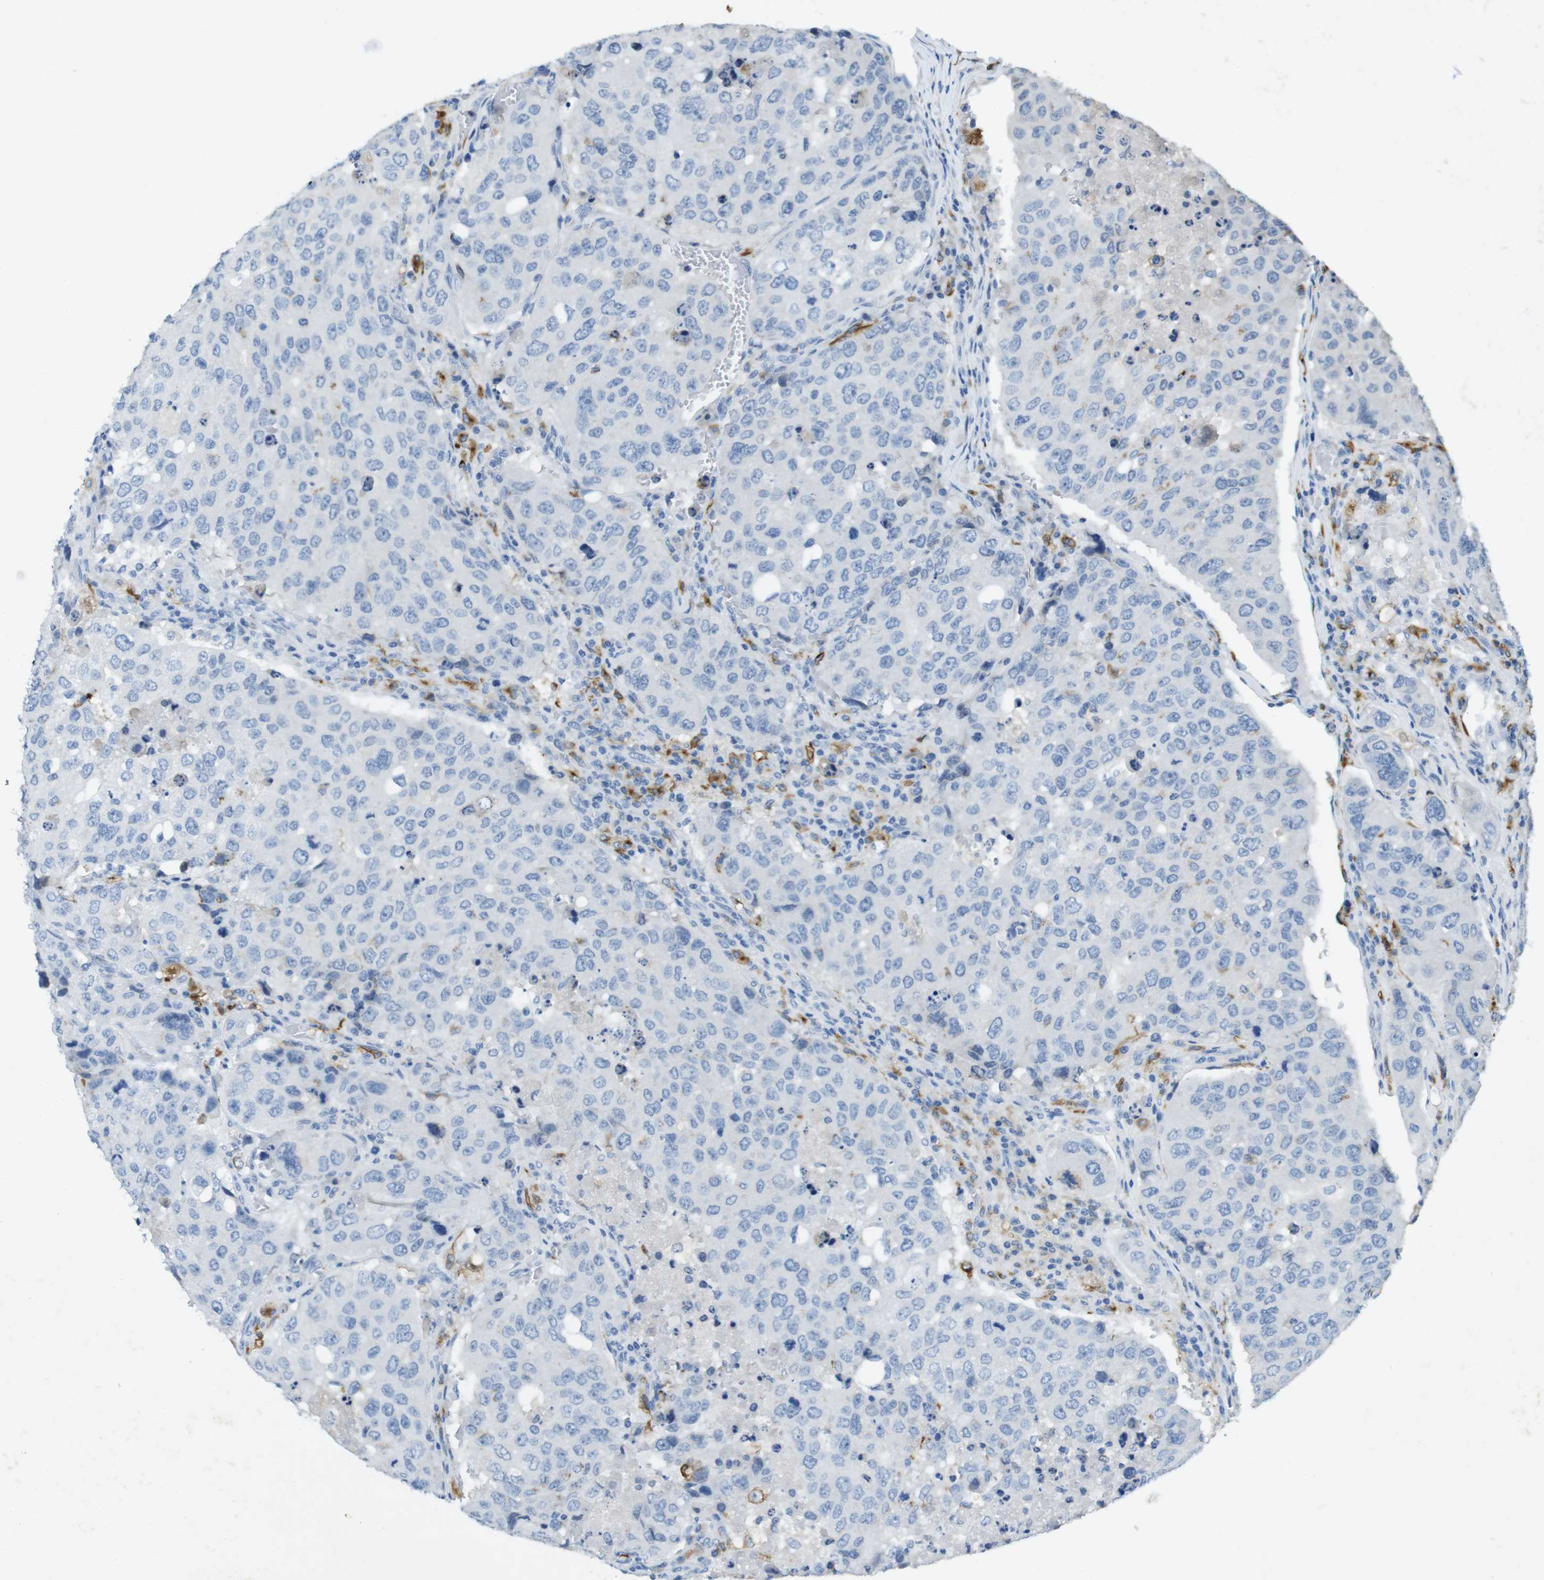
{"staining": {"intensity": "negative", "quantity": "none", "location": "none"}, "tissue": "urothelial cancer", "cell_type": "Tumor cells", "image_type": "cancer", "snomed": [{"axis": "morphology", "description": "Urothelial carcinoma, High grade"}, {"axis": "topography", "description": "Lymph node"}, {"axis": "topography", "description": "Urinary bladder"}], "caption": "A high-resolution image shows IHC staining of urothelial cancer, which displays no significant staining in tumor cells.", "gene": "CD320", "patient": {"sex": "male", "age": 51}}